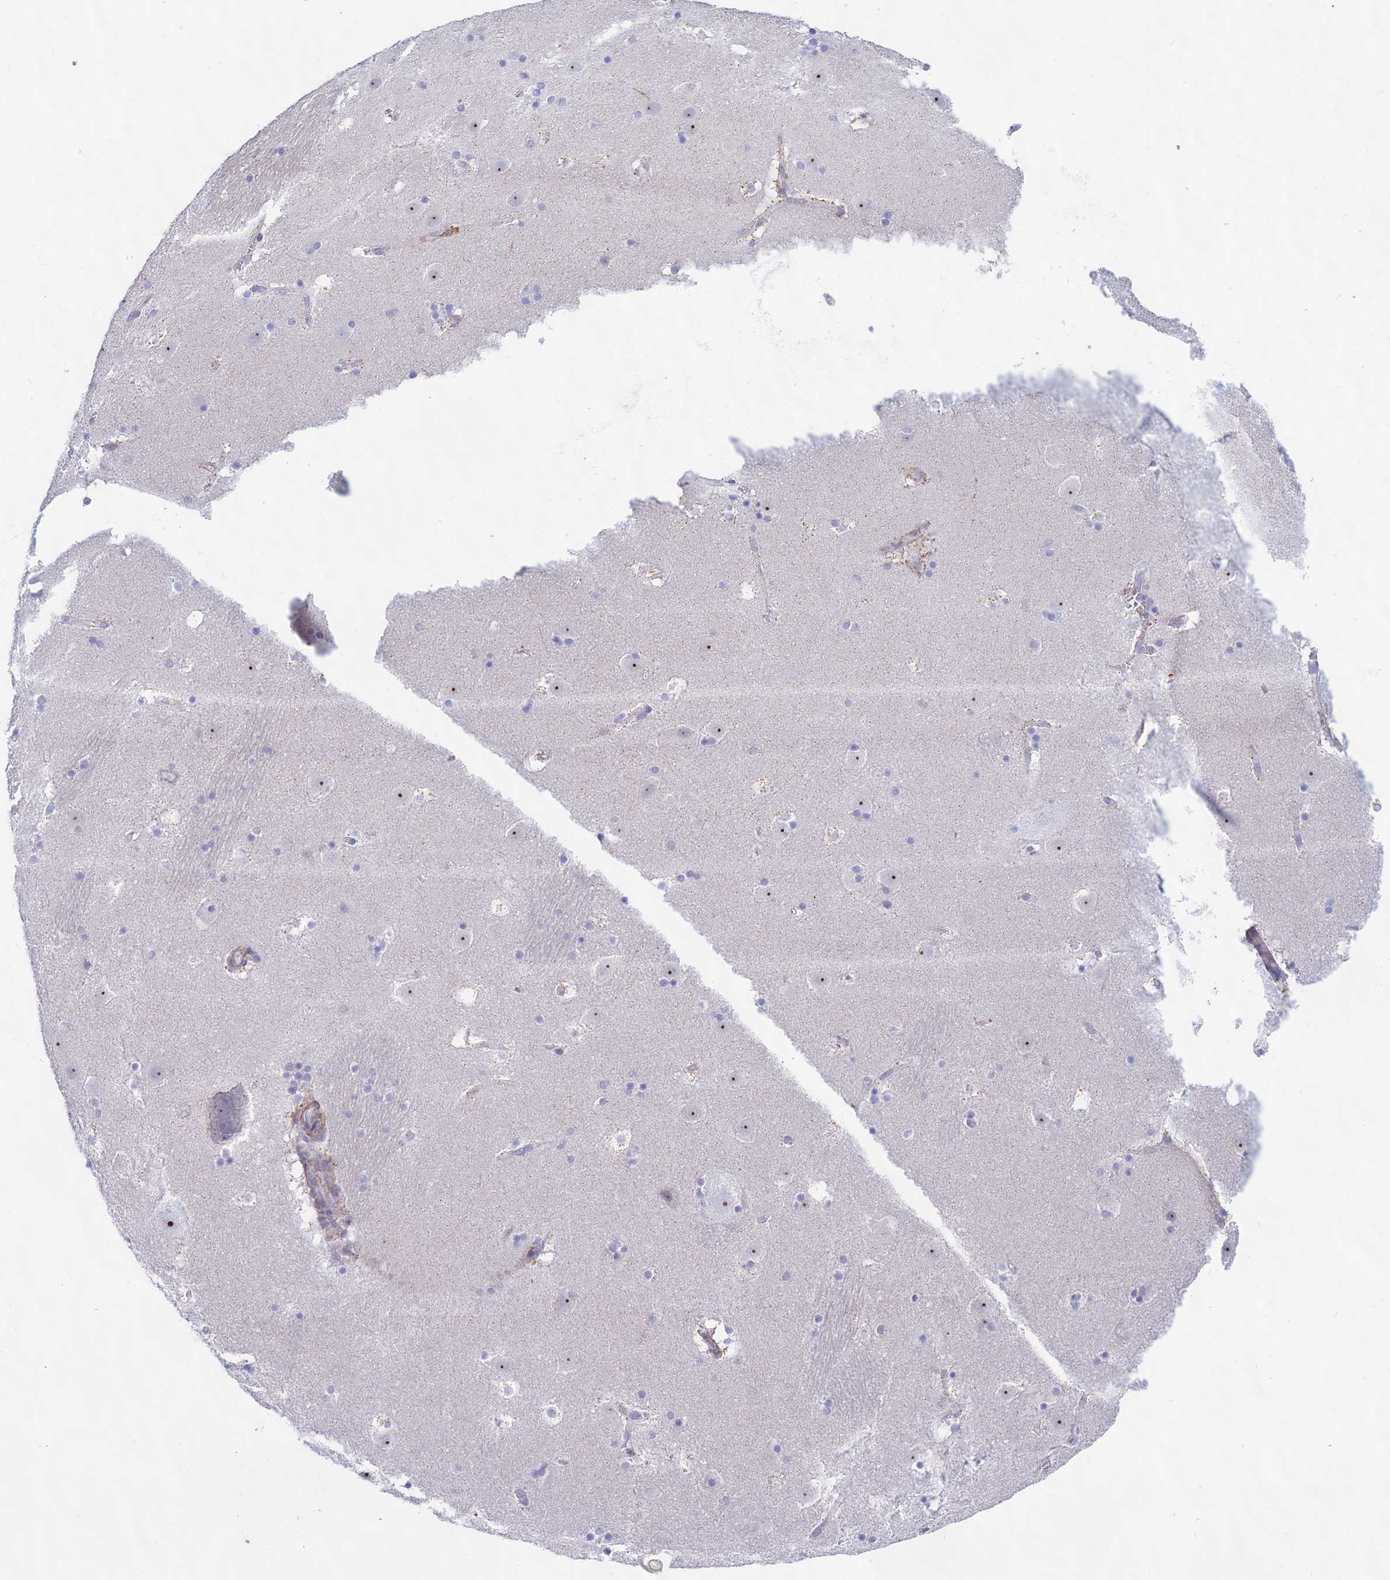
{"staining": {"intensity": "negative", "quantity": "none", "location": "none"}, "tissue": "caudate", "cell_type": "Glial cells", "image_type": "normal", "snomed": [{"axis": "morphology", "description": "Normal tissue, NOS"}, {"axis": "topography", "description": "Lateral ventricle wall"}], "caption": "IHC image of normal caudate stained for a protein (brown), which reveals no expression in glial cells.", "gene": "KRR1", "patient": {"sex": "male", "age": 45}}